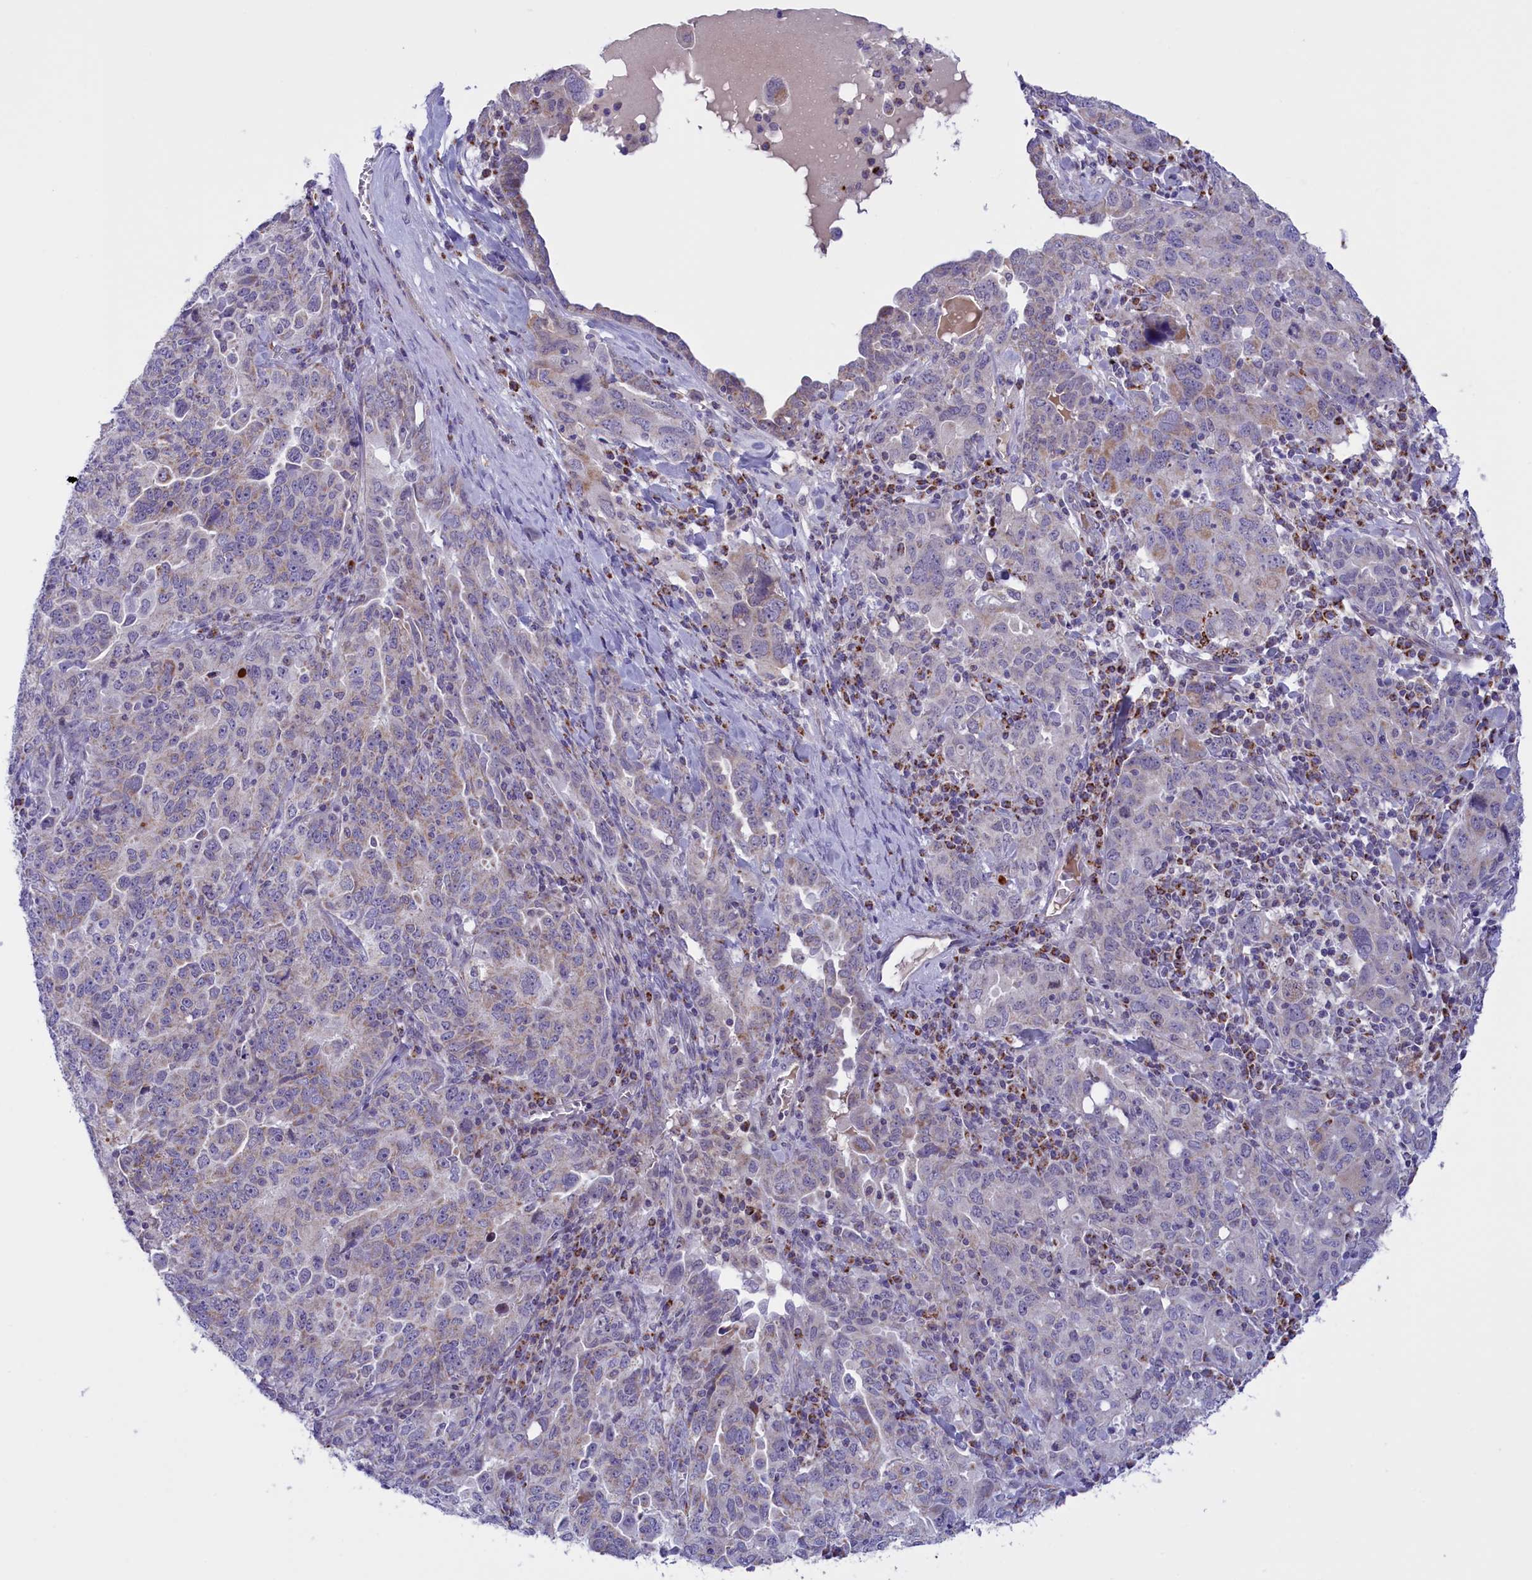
{"staining": {"intensity": "weak", "quantity": "<25%", "location": "cytoplasmic/membranous"}, "tissue": "ovarian cancer", "cell_type": "Tumor cells", "image_type": "cancer", "snomed": [{"axis": "morphology", "description": "Carcinoma, endometroid"}, {"axis": "topography", "description": "Ovary"}], "caption": "Immunohistochemistry (IHC) image of human ovarian cancer (endometroid carcinoma) stained for a protein (brown), which demonstrates no staining in tumor cells.", "gene": "FAM149B1", "patient": {"sex": "female", "age": 62}}